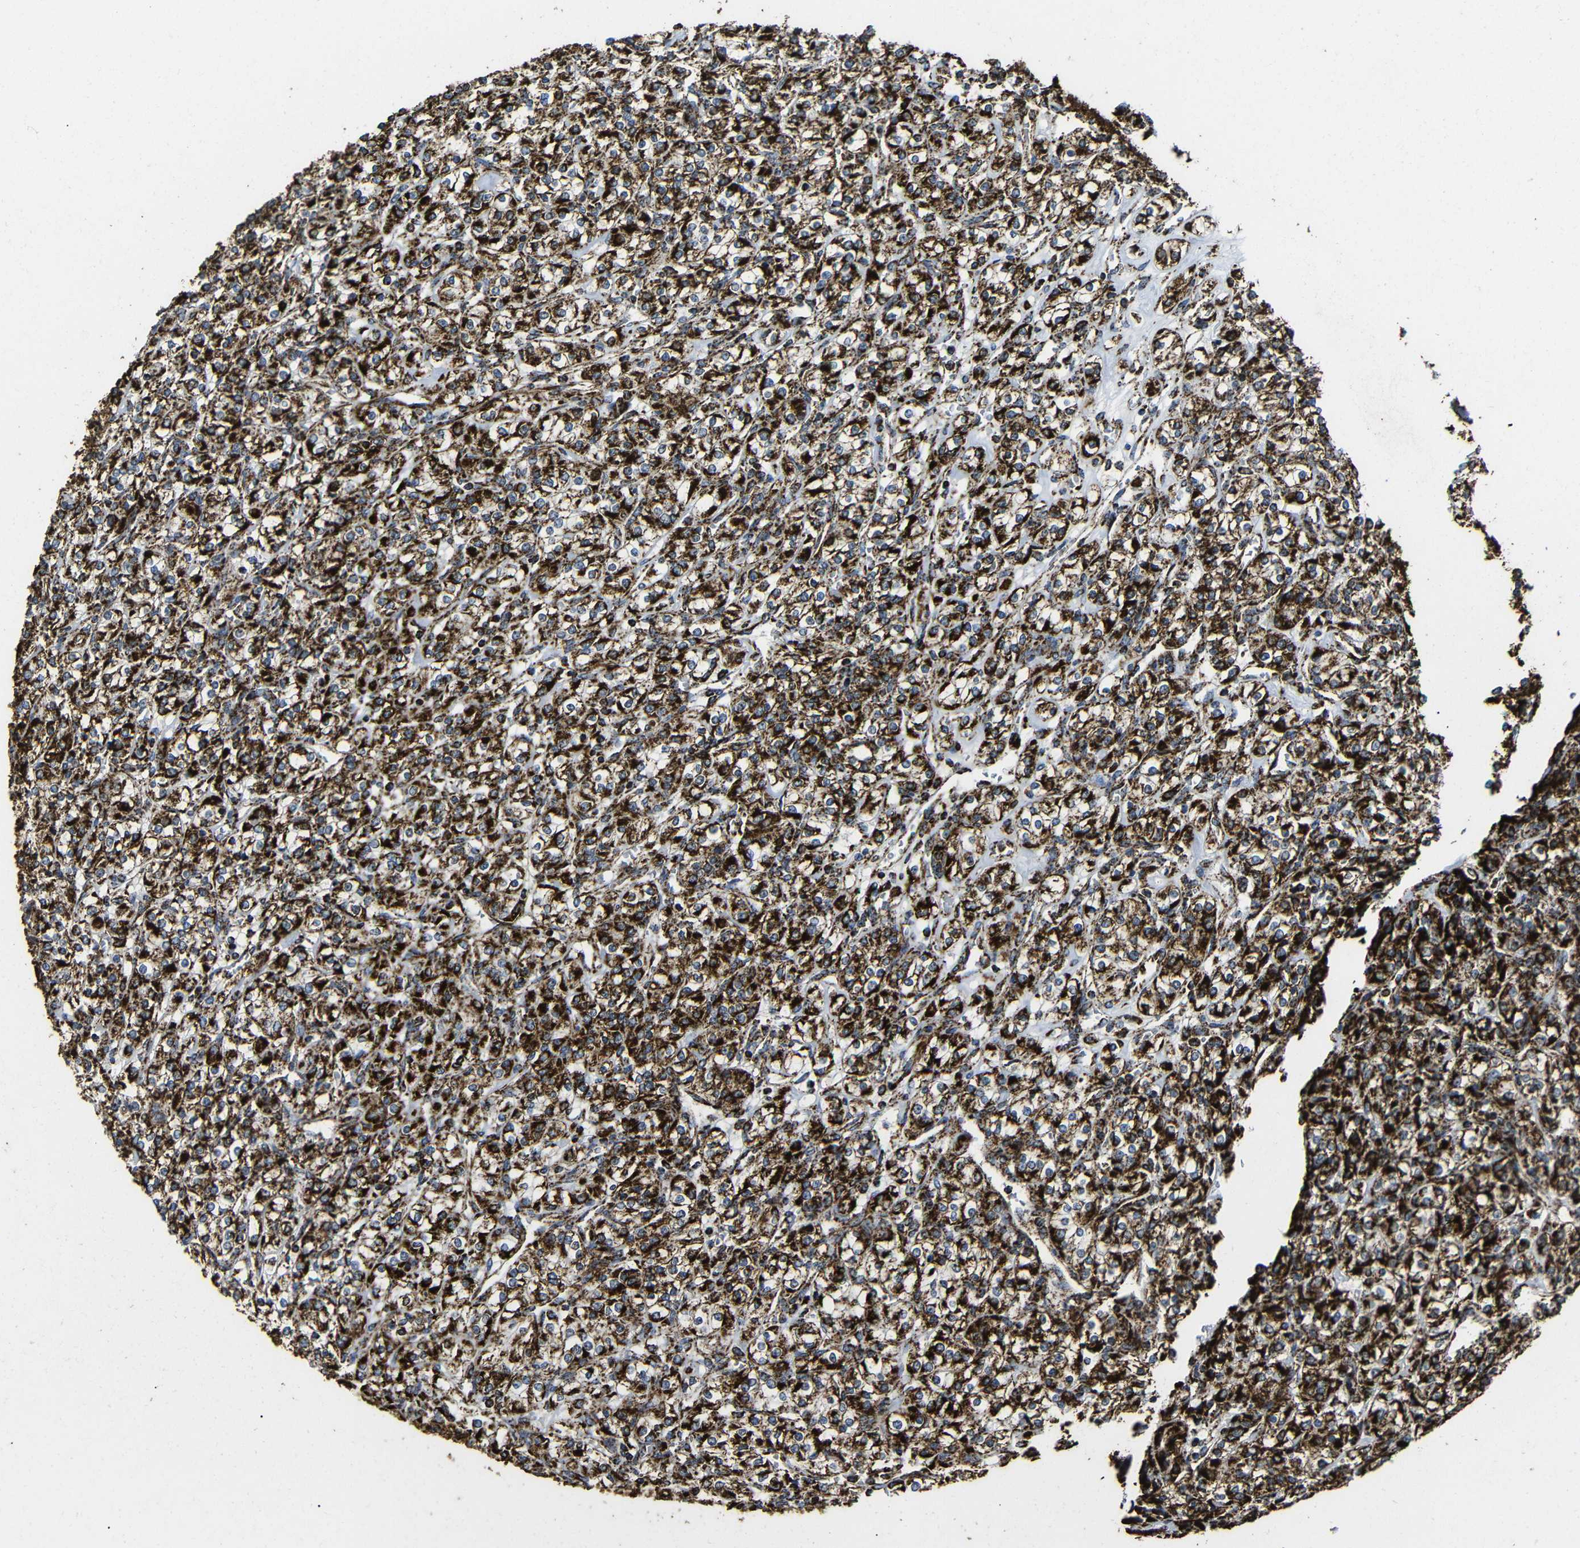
{"staining": {"intensity": "strong", "quantity": ">75%", "location": "cytoplasmic/membranous"}, "tissue": "renal cancer", "cell_type": "Tumor cells", "image_type": "cancer", "snomed": [{"axis": "morphology", "description": "Adenocarcinoma, NOS"}, {"axis": "topography", "description": "Kidney"}], "caption": "Approximately >75% of tumor cells in human renal cancer (adenocarcinoma) demonstrate strong cytoplasmic/membranous protein positivity as visualized by brown immunohistochemical staining.", "gene": "ATP5F1A", "patient": {"sex": "male", "age": 77}}